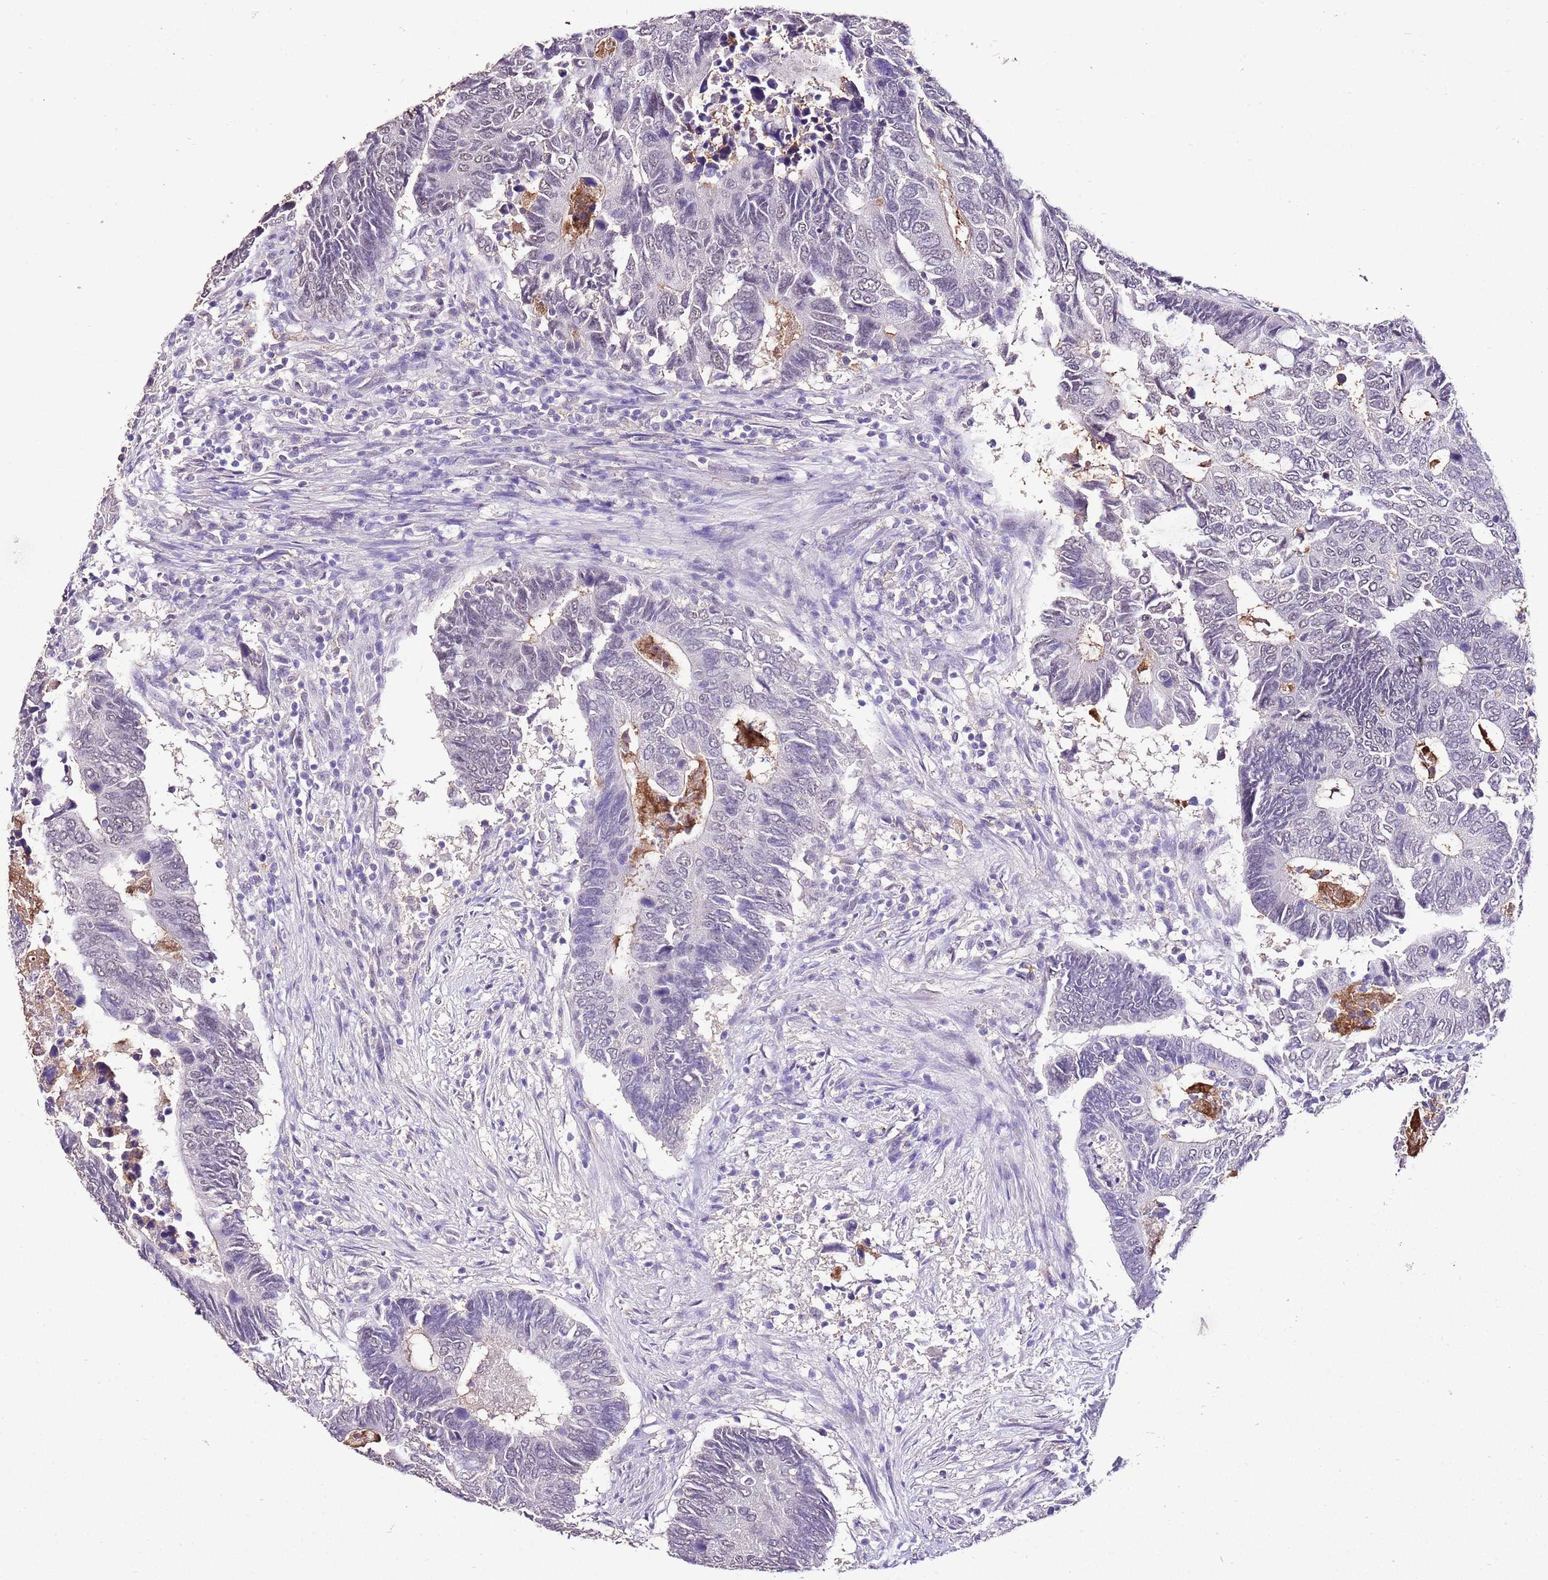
{"staining": {"intensity": "weak", "quantity": "<25%", "location": "nuclear"}, "tissue": "colorectal cancer", "cell_type": "Tumor cells", "image_type": "cancer", "snomed": [{"axis": "morphology", "description": "Adenocarcinoma, NOS"}, {"axis": "topography", "description": "Colon"}], "caption": "Tumor cells show no significant protein expression in colorectal cancer.", "gene": "IZUMO4", "patient": {"sex": "male", "age": 87}}